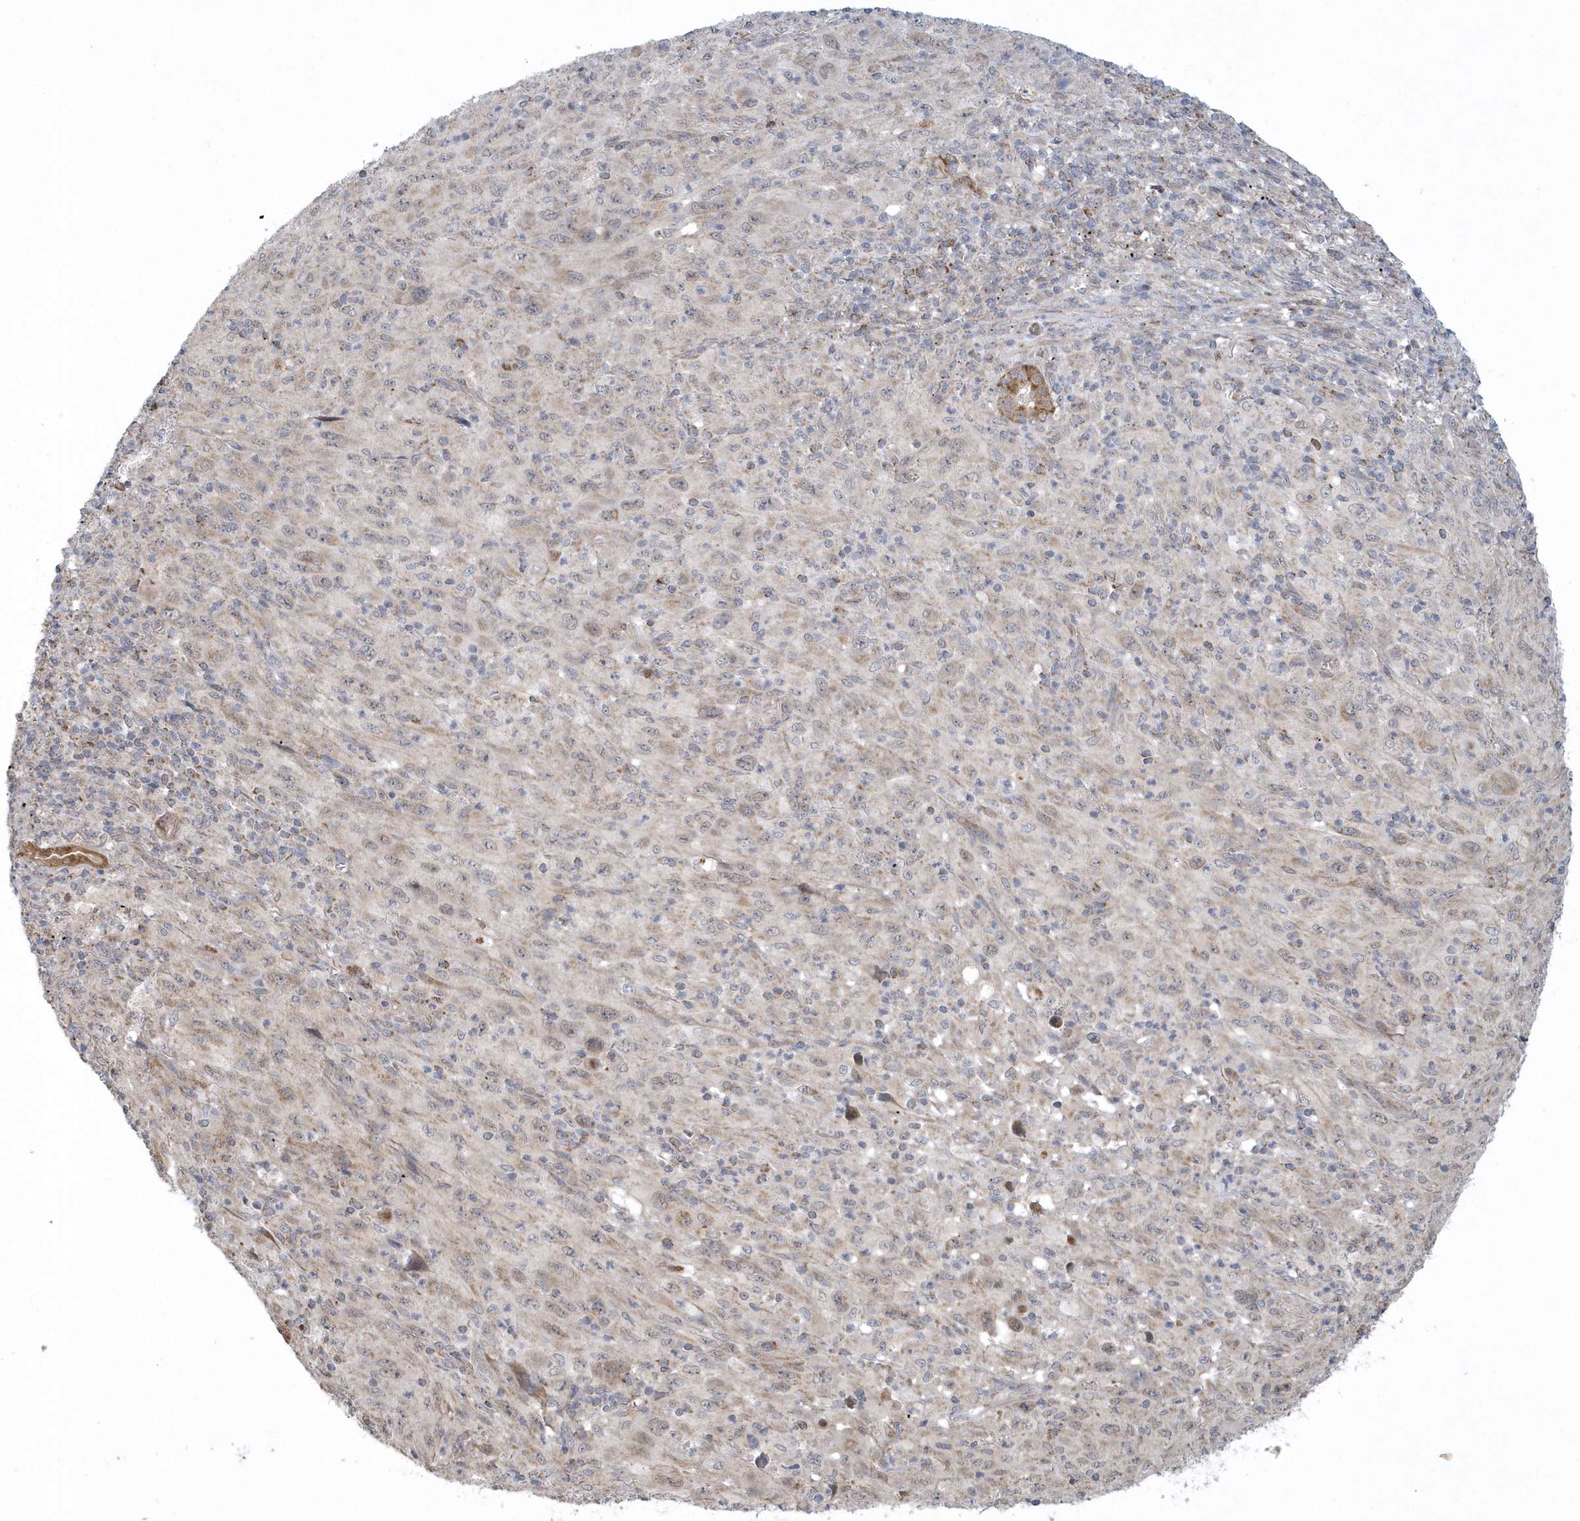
{"staining": {"intensity": "moderate", "quantity": ">75%", "location": "cytoplasmic/membranous"}, "tissue": "melanoma", "cell_type": "Tumor cells", "image_type": "cancer", "snomed": [{"axis": "morphology", "description": "Malignant melanoma, Metastatic site"}, {"axis": "topography", "description": "Skin"}], "caption": "Tumor cells exhibit moderate cytoplasmic/membranous staining in about >75% of cells in melanoma.", "gene": "SLX9", "patient": {"sex": "female", "age": 56}}